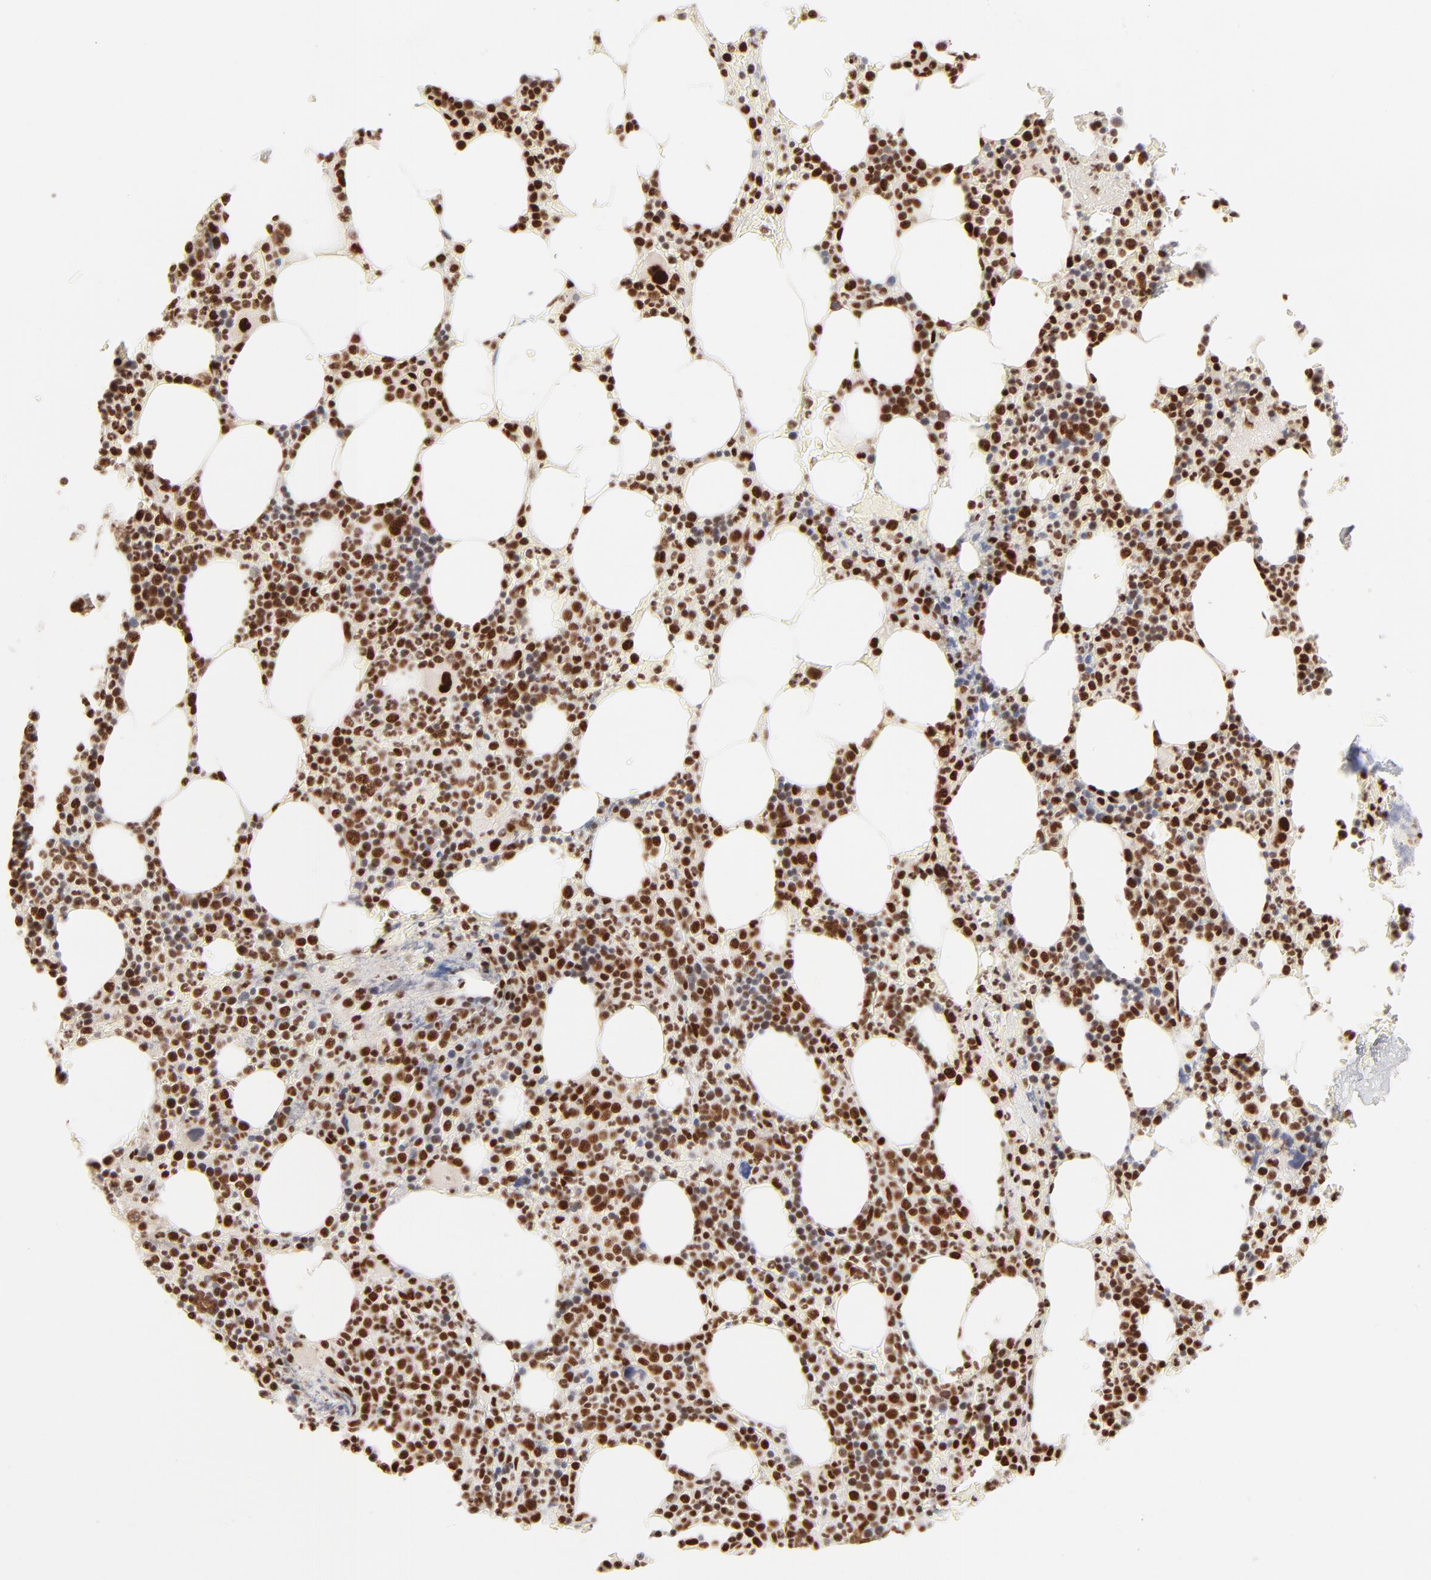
{"staining": {"intensity": "strong", "quantity": ">75%", "location": "nuclear"}, "tissue": "bone marrow", "cell_type": "Hematopoietic cells", "image_type": "normal", "snomed": [{"axis": "morphology", "description": "Normal tissue, NOS"}, {"axis": "topography", "description": "Bone marrow"}], "caption": "A micrograph of human bone marrow stained for a protein shows strong nuclear brown staining in hematopoietic cells. The staining is performed using DAB brown chromogen to label protein expression. The nuclei are counter-stained blue using hematoxylin.", "gene": "TARDBP", "patient": {"sex": "female", "age": 66}}